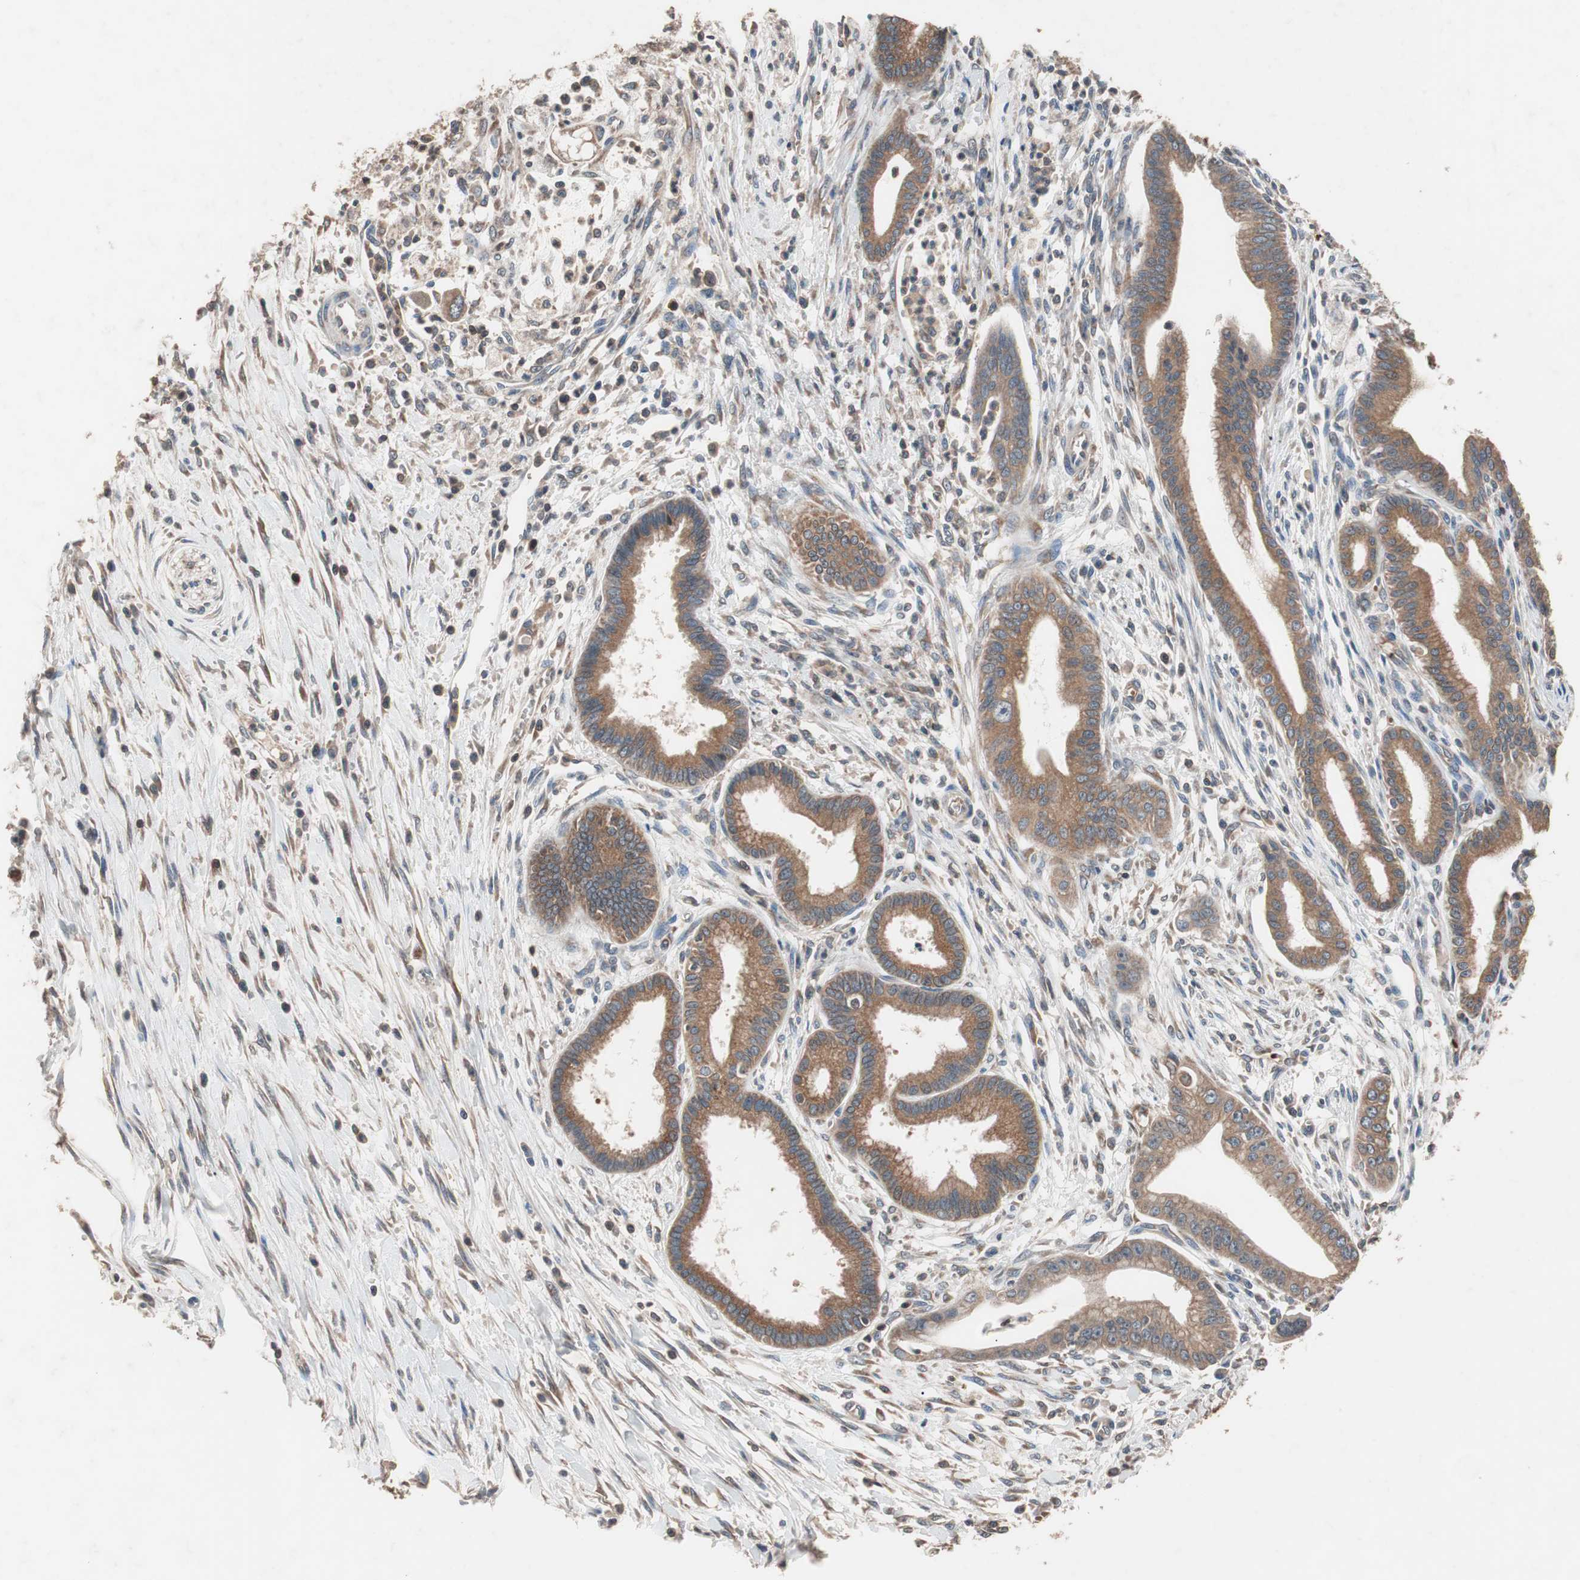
{"staining": {"intensity": "moderate", "quantity": ">75%", "location": "cytoplasmic/membranous"}, "tissue": "pancreatic cancer", "cell_type": "Tumor cells", "image_type": "cancer", "snomed": [{"axis": "morphology", "description": "Adenocarcinoma, NOS"}, {"axis": "topography", "description": "Pancreas"}], "caption": "Tumor cells display moderate cytoplasmic/membranous expression in about >75% of cells in pancreatic cancer. The staining is performed using DAB (3,3'-diaminobenzidine) brown chromogen to label protein expression. The nuclei are counter-stained blue using hematoxylin.", "gene": "GLYCTK", "patient": {"sex": "male", "age": 59}}